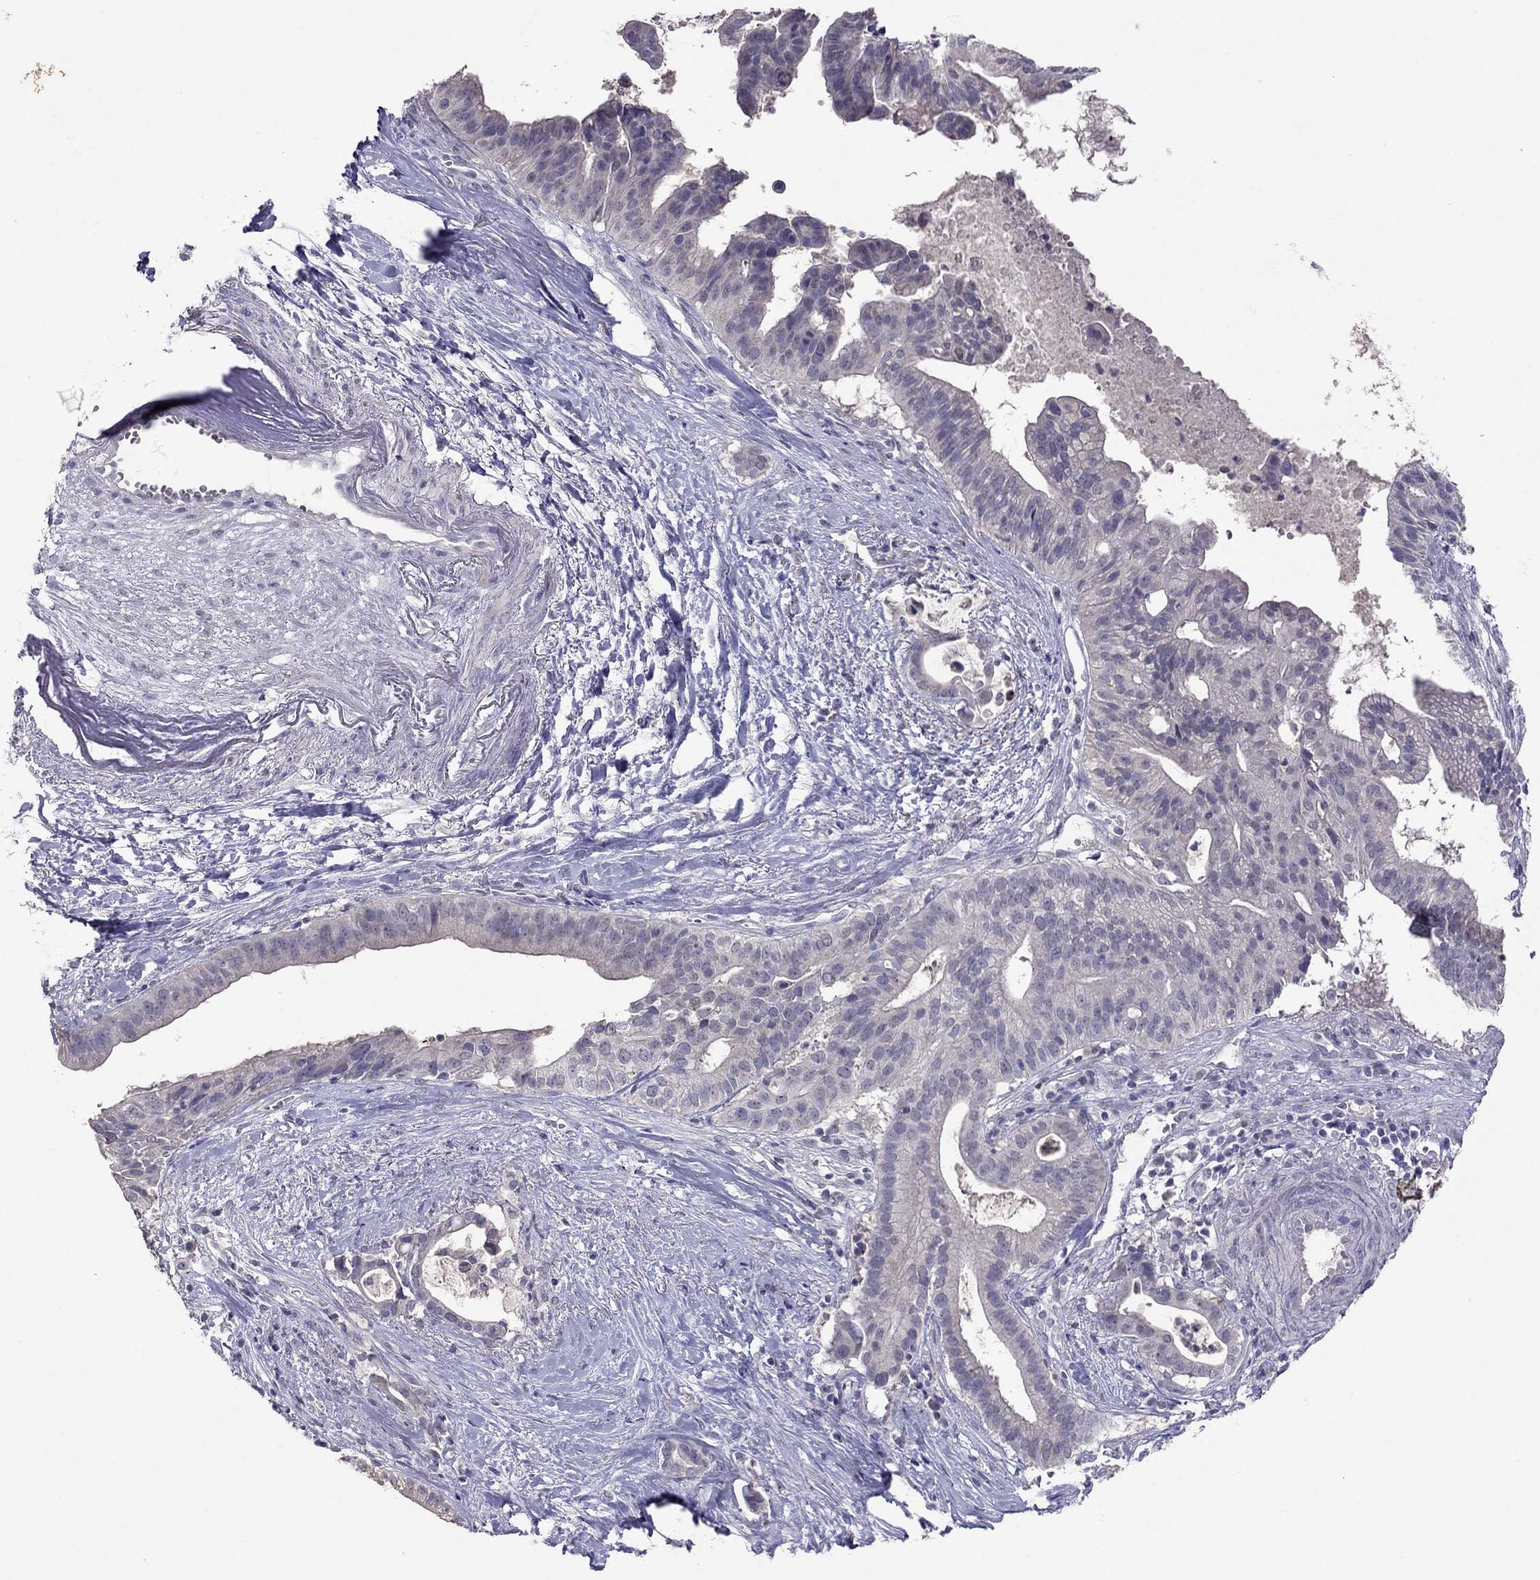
{"staining": {"intensity": "negative", "quantity": "none", "location": "none"}, "tissue": "pancreatic cancer", "cell_type": "Tumor cells", "image_type": "cancer", "snomed": [{"axis": "morphology", "description": "Adenocarcinoma, NOS"}, {"axis": "topography", "description": "Pancreas"}], "caption": "The photomicrograph exhibits no staining of tumor cells in pancreatic adenocarcinoma. (Stains: DAB IHC with hematoxylin counter stain, Microscopy: brightfield microscopy at high magnification).", "gene": "FST", "patient": {"sex": "male", "age": 61}}